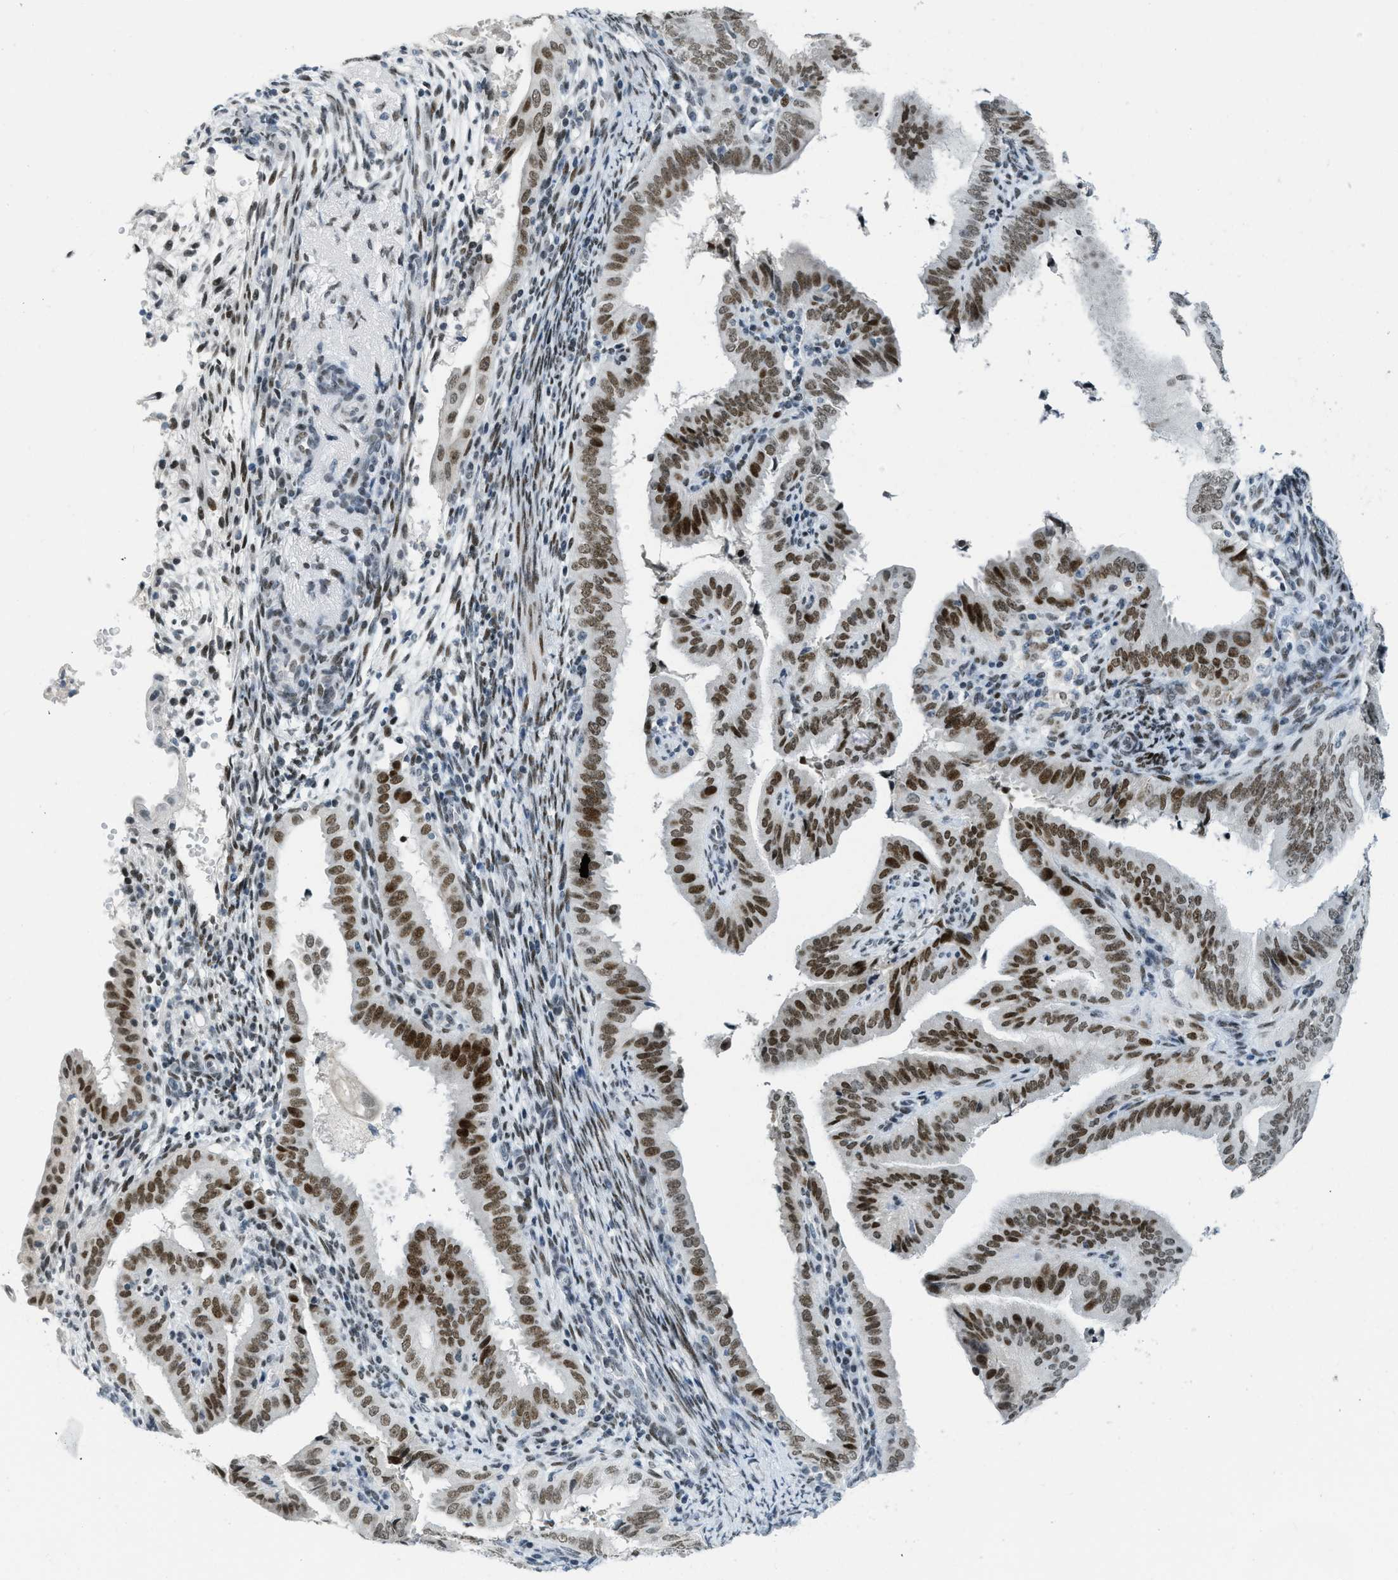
{"staining": {"intensity": "strong", "quantity": ">75%", "location": "nuclear"}, "tissue": "endometrial cancer", "cell_type": "Tumor cells", "image_type": "cancer", "snomed": [{"axis": "morphology", "description": "Adenocarcinoma, NOS"}, {"axis": "topography", "description": "Endometrium"}], "caption": "IHC (DAB (3,3'-diaminobenzidine)) staining of human endometrial cancer exhibits strong nuclear protein staining in approximately >75% of tumor cells.", "gene": "PBX1", "patient": {"sex": "female", "age": 58}}